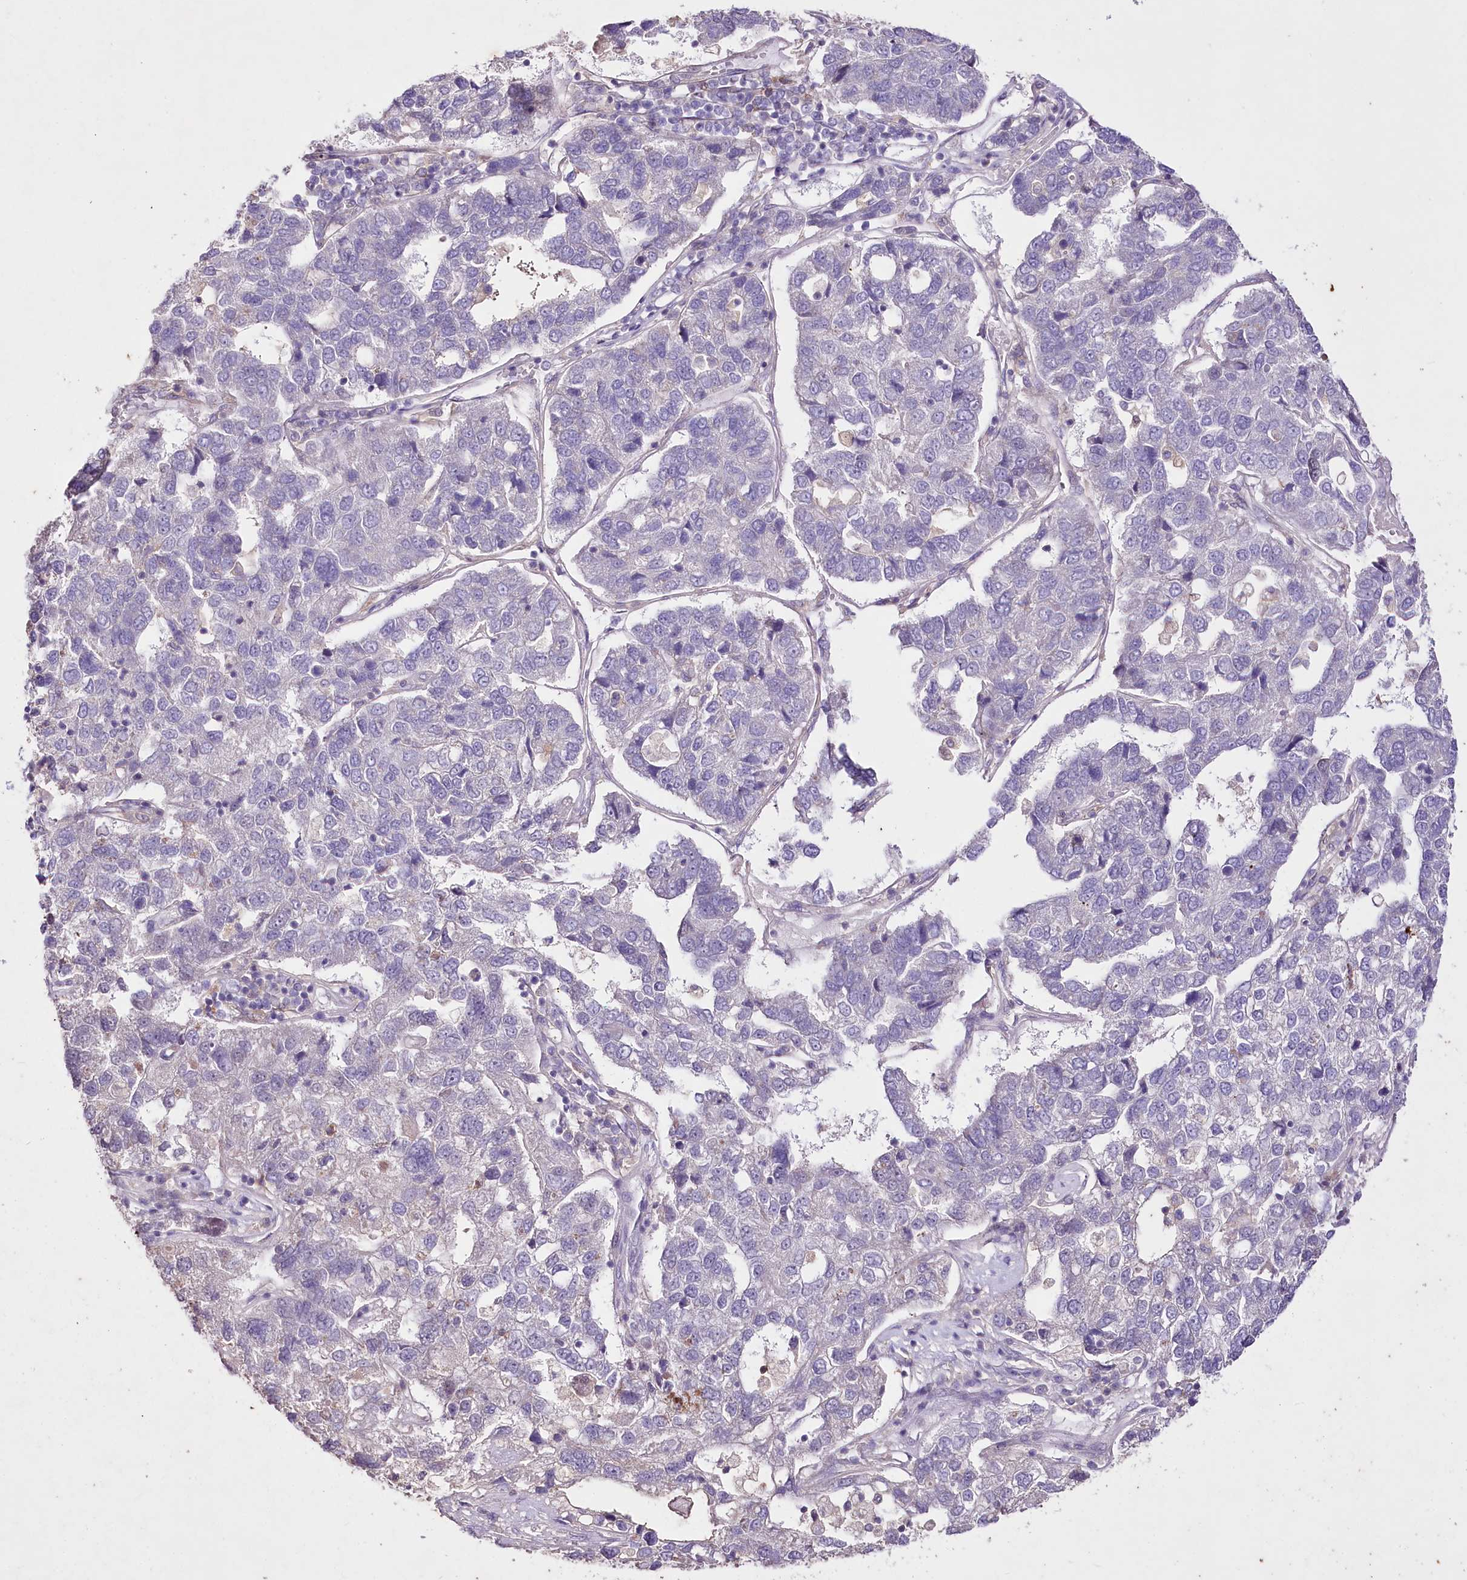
{"staining": {"intensity": "negative", "quantity": "none", "location": "none"}, "tissue": "pancreatic cancer", "cell_type": "Tumor cells", "image_type": "cancer", "snomed": [{"axis": "morphology", "description": "Adenocarcinoma, NOS"}, {"axis": "topography", "description": "Pancreas"}], "caption": "Histopathology image shows no significant protein staining in tumor cells of adenocarcinoma (pancreatic).", "gene": "ENPP1", "patient": {"sex": "female", "age": 61}}